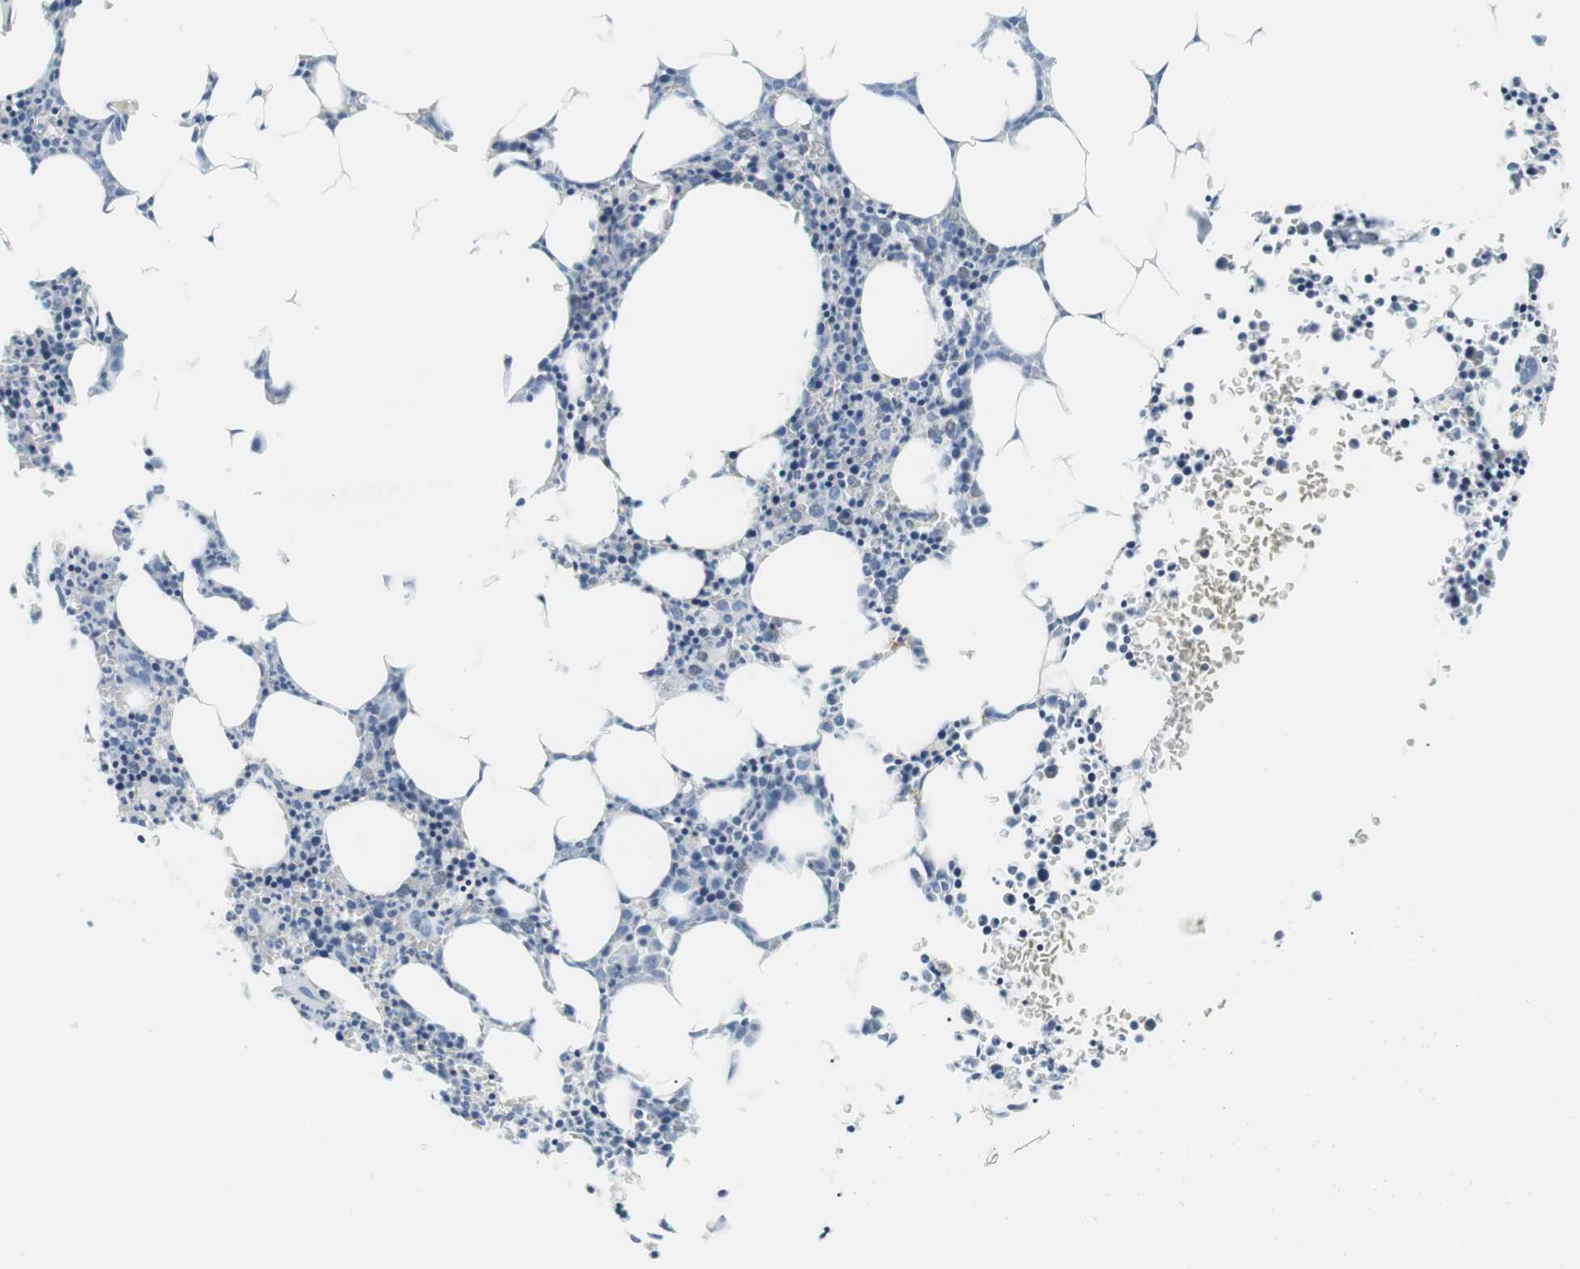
{"staining": {"intensity": "weak", "quantity": "<25%", "location": "cytoplasmic/membranous"}, "tissue": "bone marrow", "cell_type": "Hematopoietic cells", "image_type": "normal", "snomed": [{"axis": "morphology", "description": "Normal tissue, NOS"}, {"axis": "morphology", "description": "Inflammation, NOS"}, {"axis": "topography", "description": "Bone marrow"}], "caption": "Immunohistochemical staining of benign human bone marrow shows no significant expression in hematopoietic cells. (DAB (3,3'-diaminobenzidine) immunohistochemistry visualized using brightfield microscopy, high magnification).", "gene": "APOB", "patient": {"sex": "female", "age": 61}}